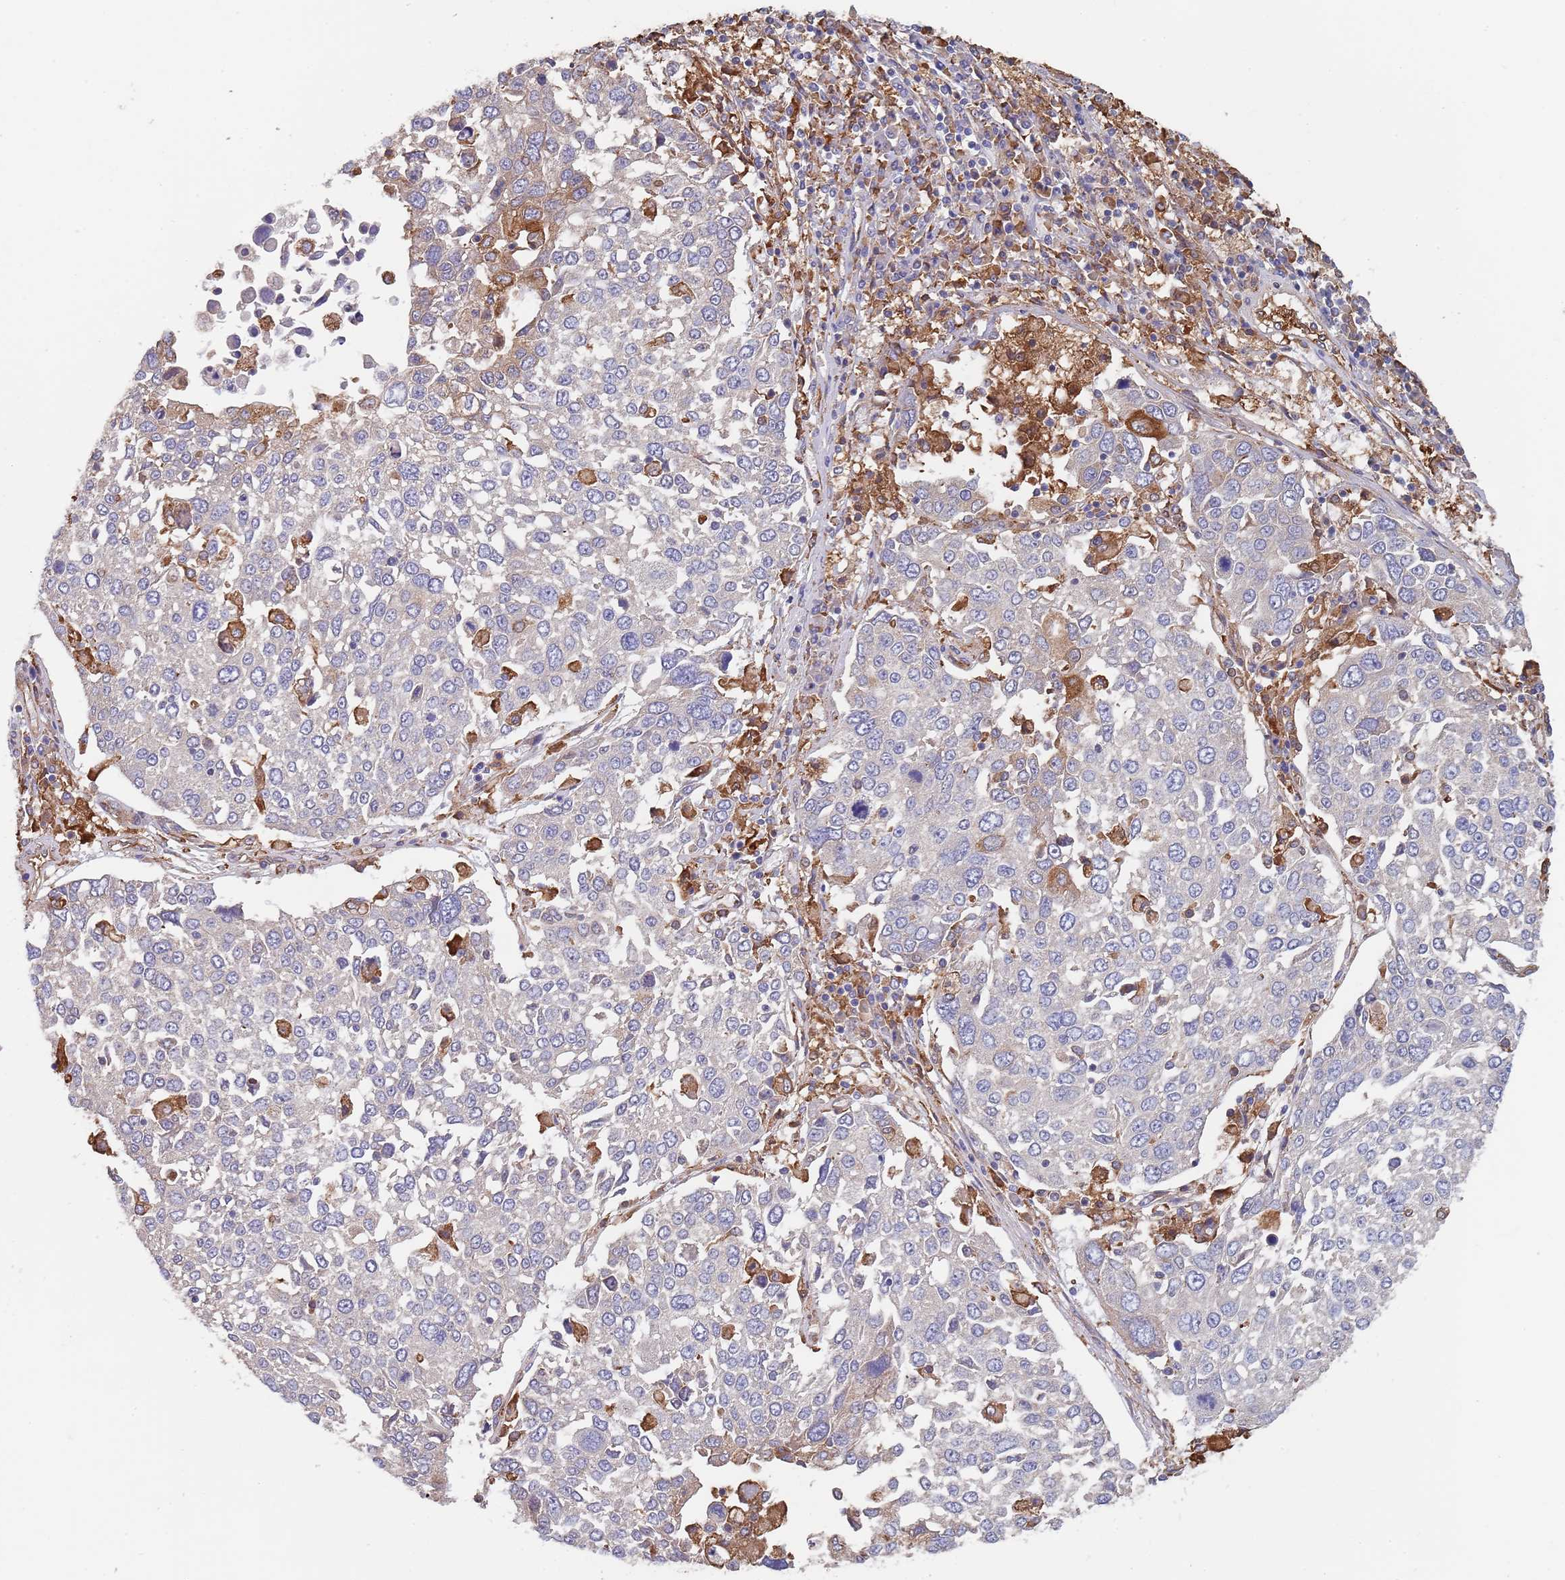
{"staining": {"intensity": "negative", "quantity": "none", "location": "none"}, "tissue": "lung cancer", "cell_type": "Tumor cells", "image_type": "cancer", "snomed": [{"axis": "morphology", "description": "Squamous cell carcinoma, NOS"}, {"axis": "topography", "description": "Lung"}], "caption": "Immunohistochemistry photomicrograph of neoplastic tissue: squamous cell carcinoma (lung) stained with DAB (3,3'-diaminobenzidine) shows no significant protein staining in tumor cells.", "gene": "DCUN1D3", "patient": {"sex": "male", "age": 65}}